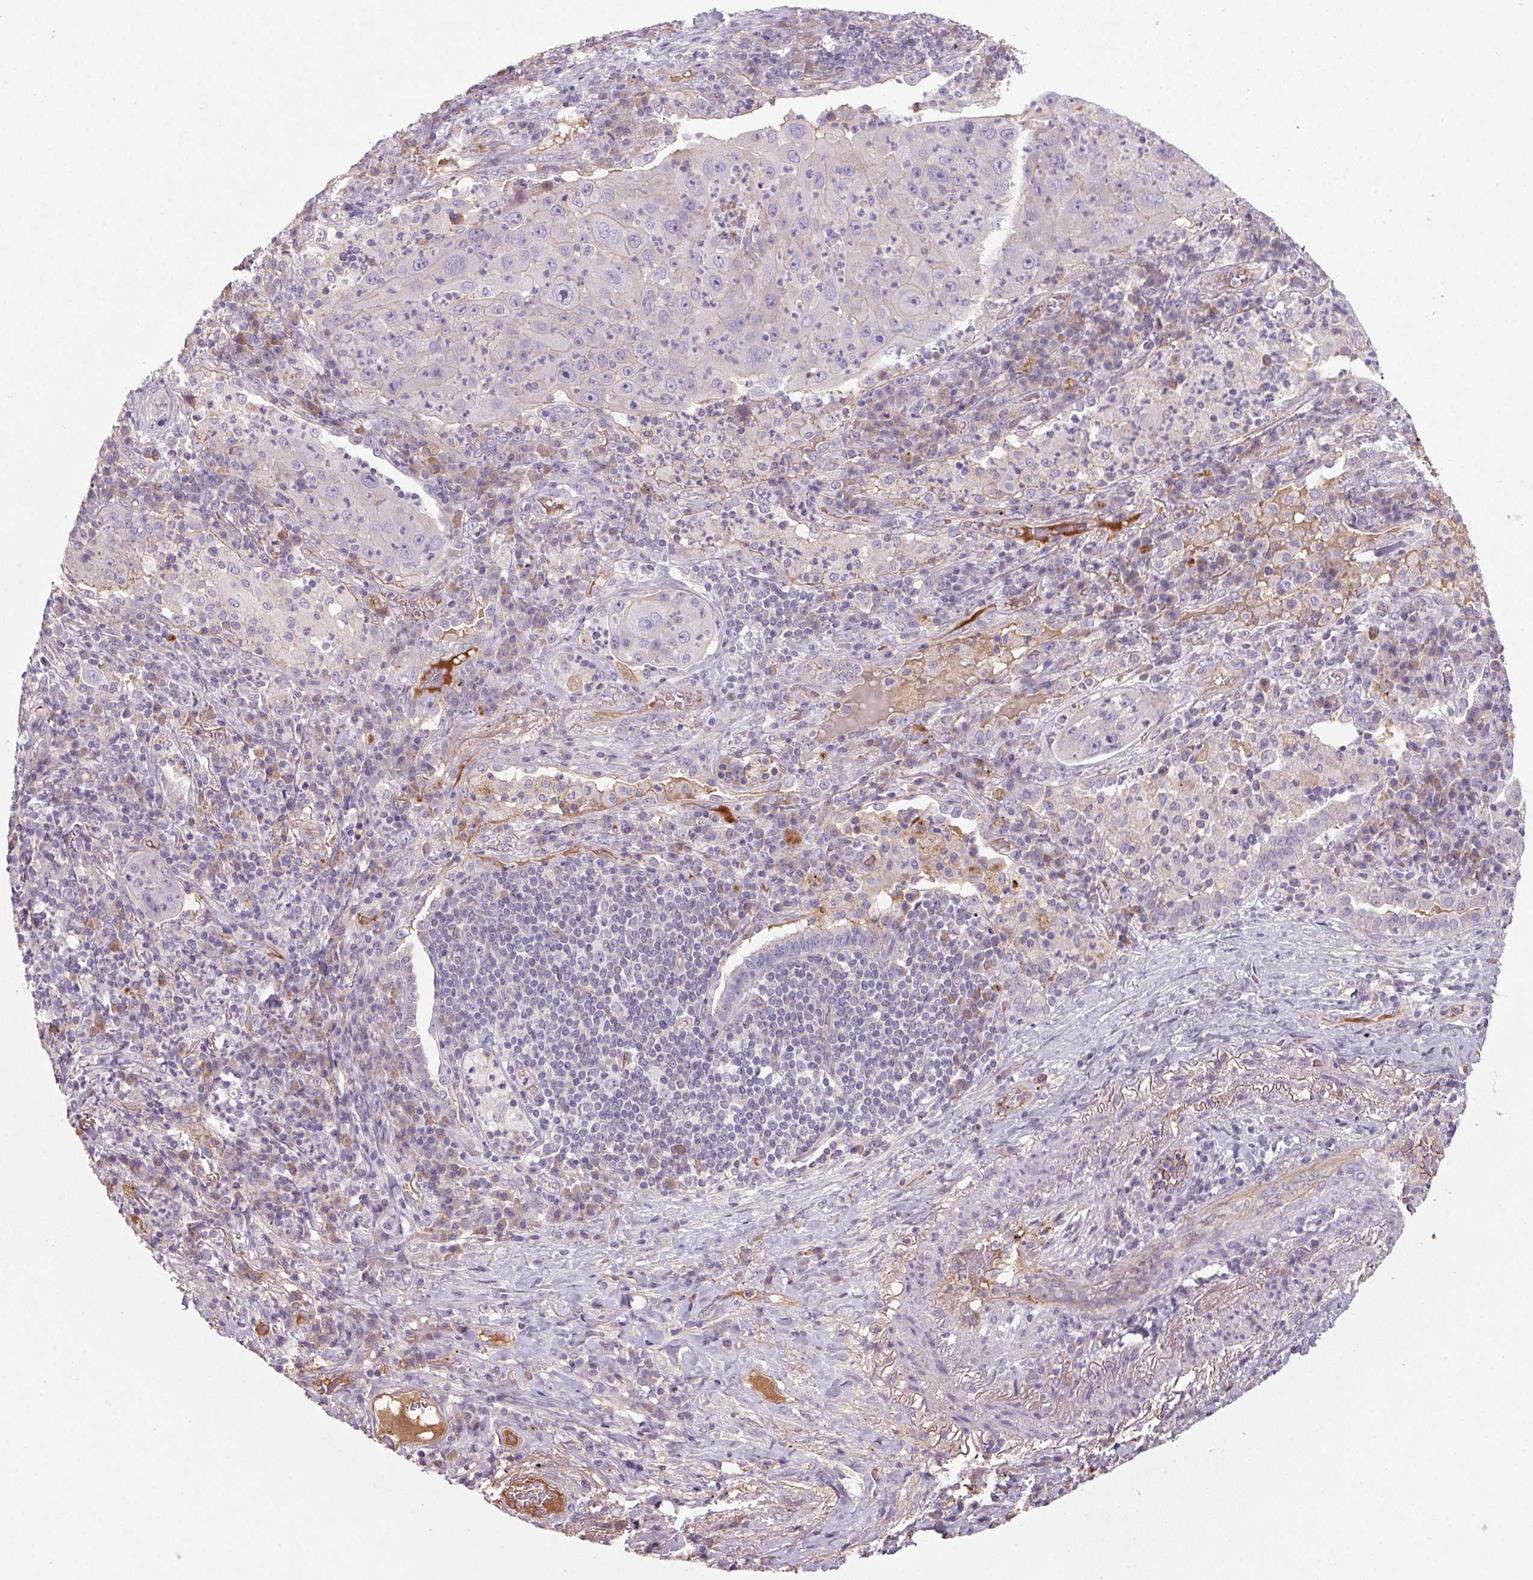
{"staining": {"intensity": "negative", "quantity": "none", "location": "none"}, "tissue": "lung cancer", "cell_type": "Tumor cells", "image_type": "cancer", "snomed": [{"axis": "morphology", "description": "Squamous cell carcinoma, NOS"}, {"axis": "topography", "description": "Lung"}], "caption": "Tumor cells are negative for protein expression in human squamous cell carcinoma (lung).", "gene": "APOC4", "patient": {"sex": "female", "age": 59}}